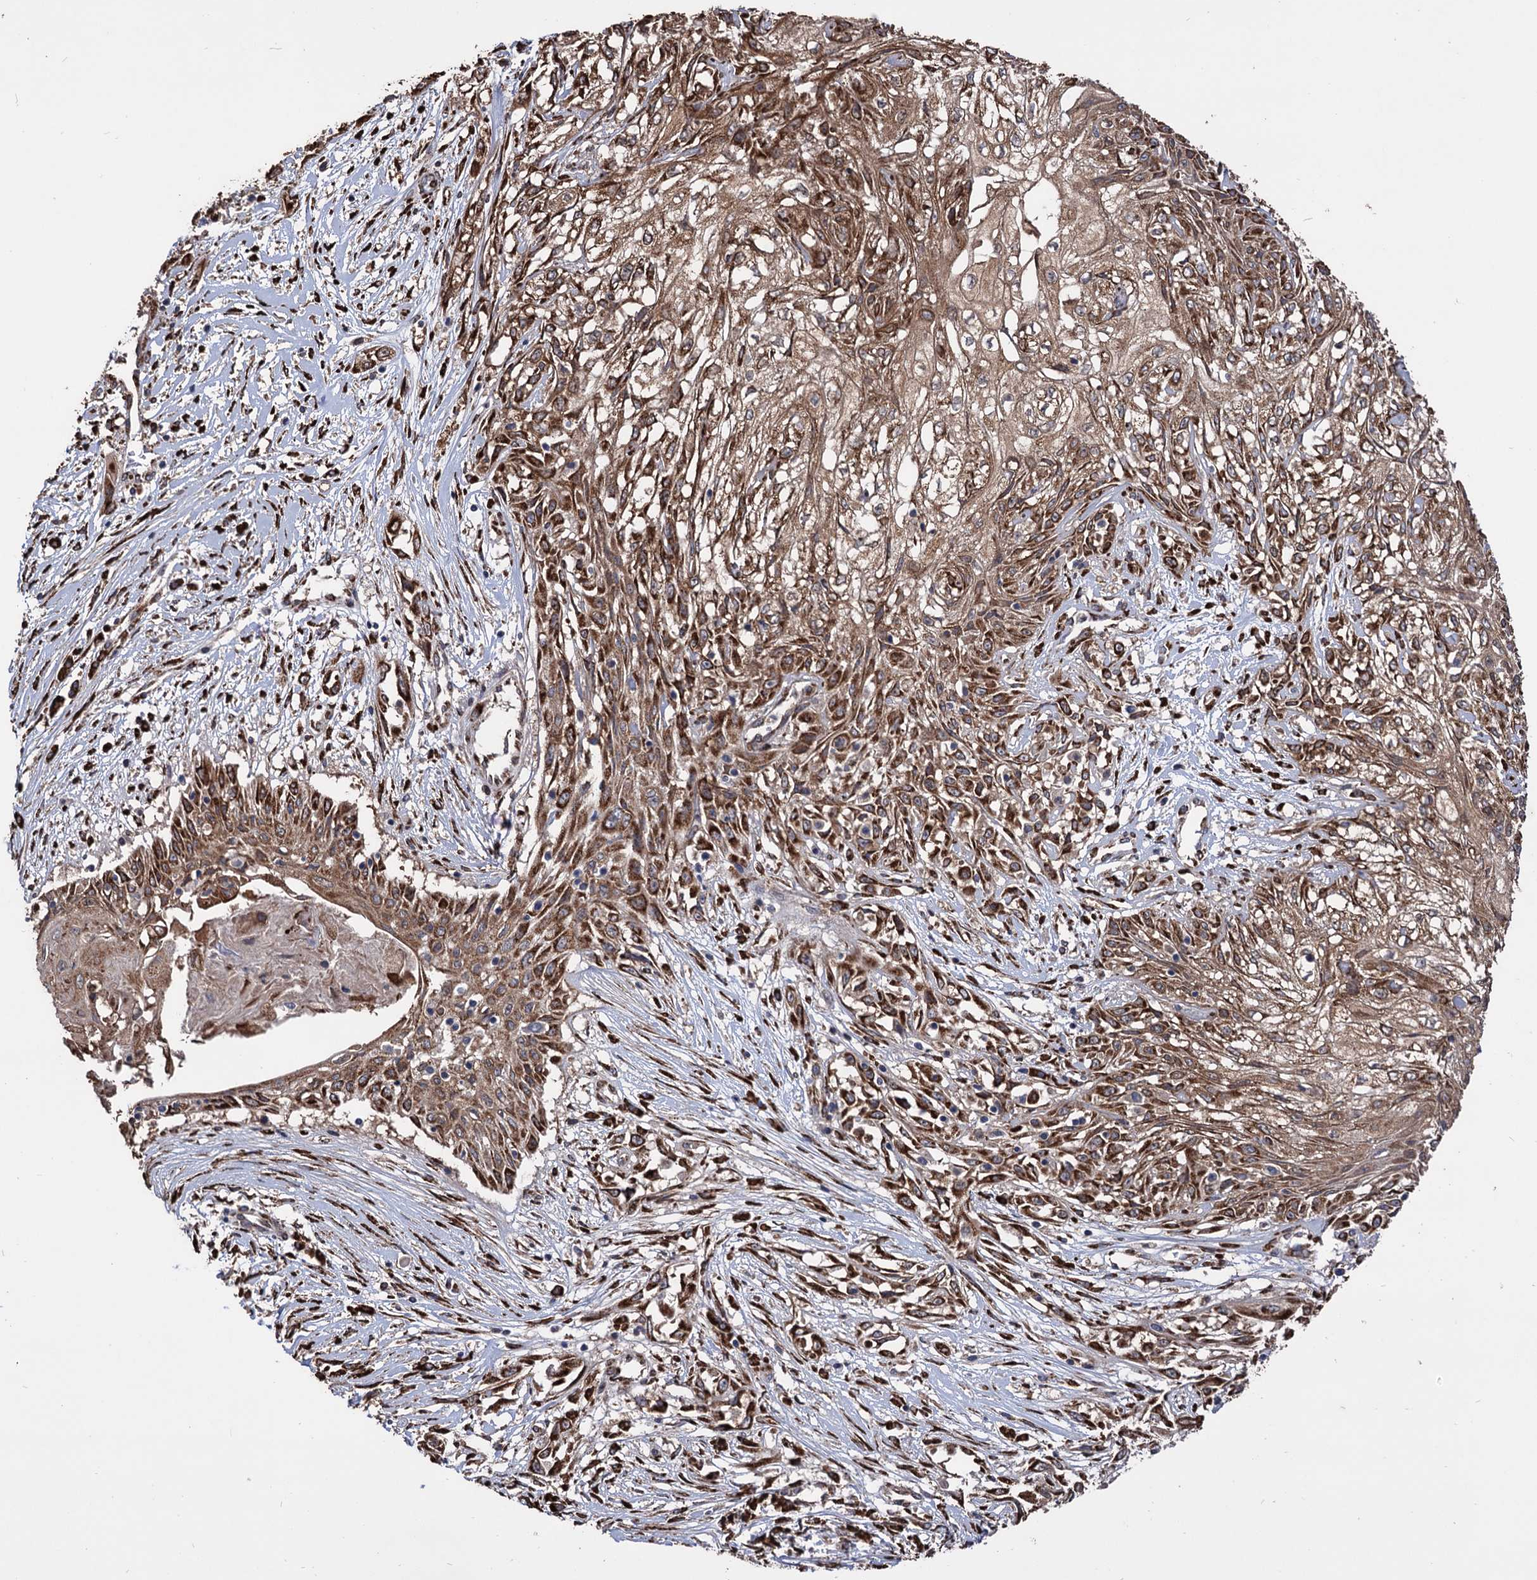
{"staining": {"intensity": "moderate", "quantity": ">75%", "location": "cytoplasmic/membranous"}, "tissue": "skin cancer", "cell_type": "Tumor cells", "image_type": "cancer", "snomed": [{"axis": "morphology", "description": "Squamous cell carcinoma, NOS"}, {"axis": "morphology", "description": "Squamous cell carcinoma, metastatic, NOS"}, {"axis": "topography", "description": "Skin"}, {"axis": "topography", "description": "Lymph node"}], "caption": "Human skin metastatic squamous cell carcinoma stained with a brown dye reveals moderate cytoplasmic/membranous positive expression in approximately >75% of tumor cells.", "gene": "CDAN1", "patient": {"sex": "male", "age": 75}}